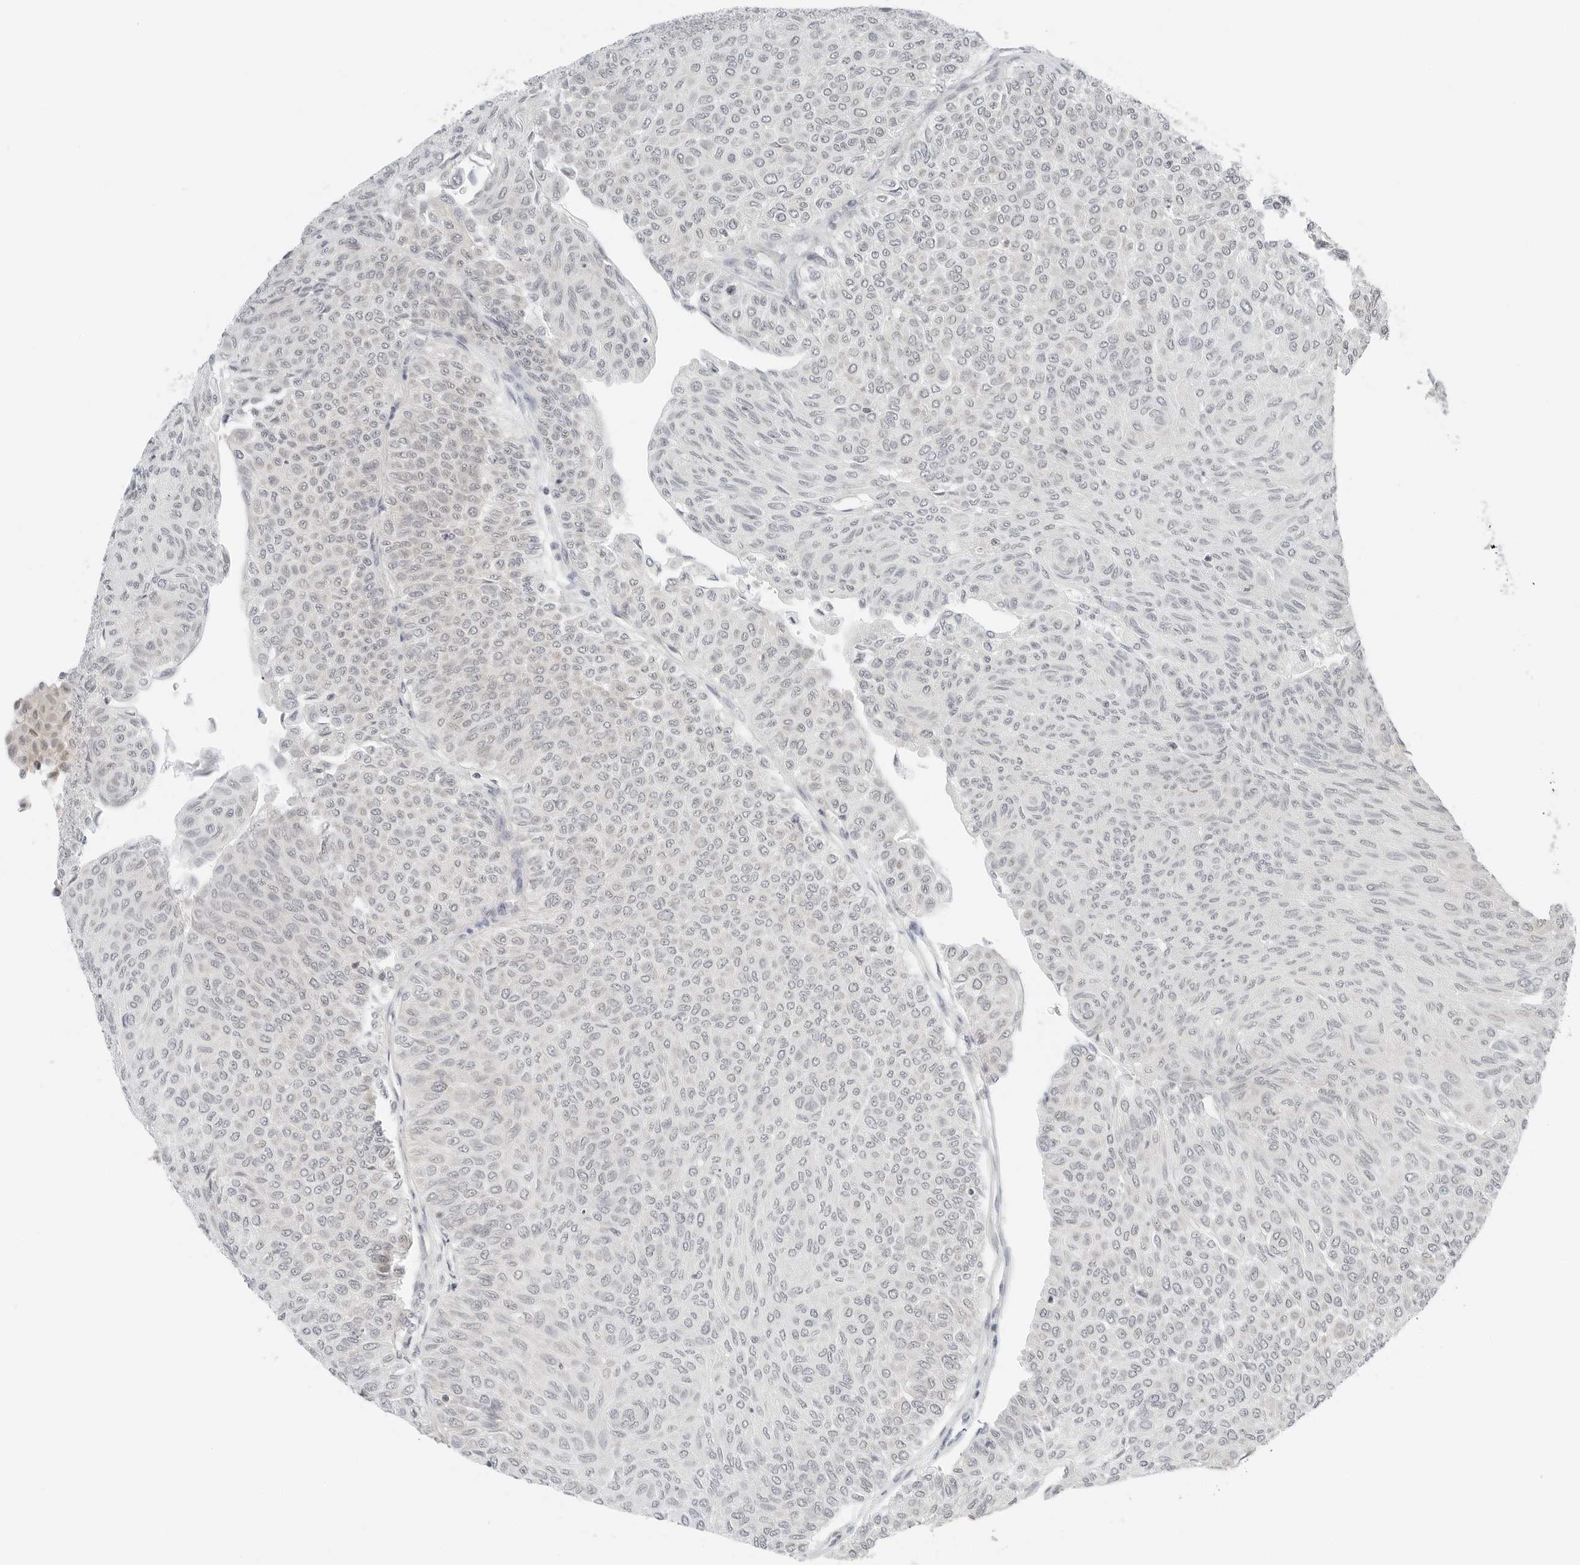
{"staining": {"intensity": "weak", "quantity": "<25%", "location": "nuclear"}, "tissue": "urothelial cancer", "cell_type": "Tumor cells", "image_type": "cancer", "snomed": [{"axis": "morphology", "description": "Urothelial carcinoma, Low grade"}, {"axis": "topography", "description": "Urinary bladder"}], "caption": "The image demonstrates no staining of tumor cells in urothelial carcinoma (low-grade).", "gene": "IQCC", "patient": {"sex": "male", "age": 78}}